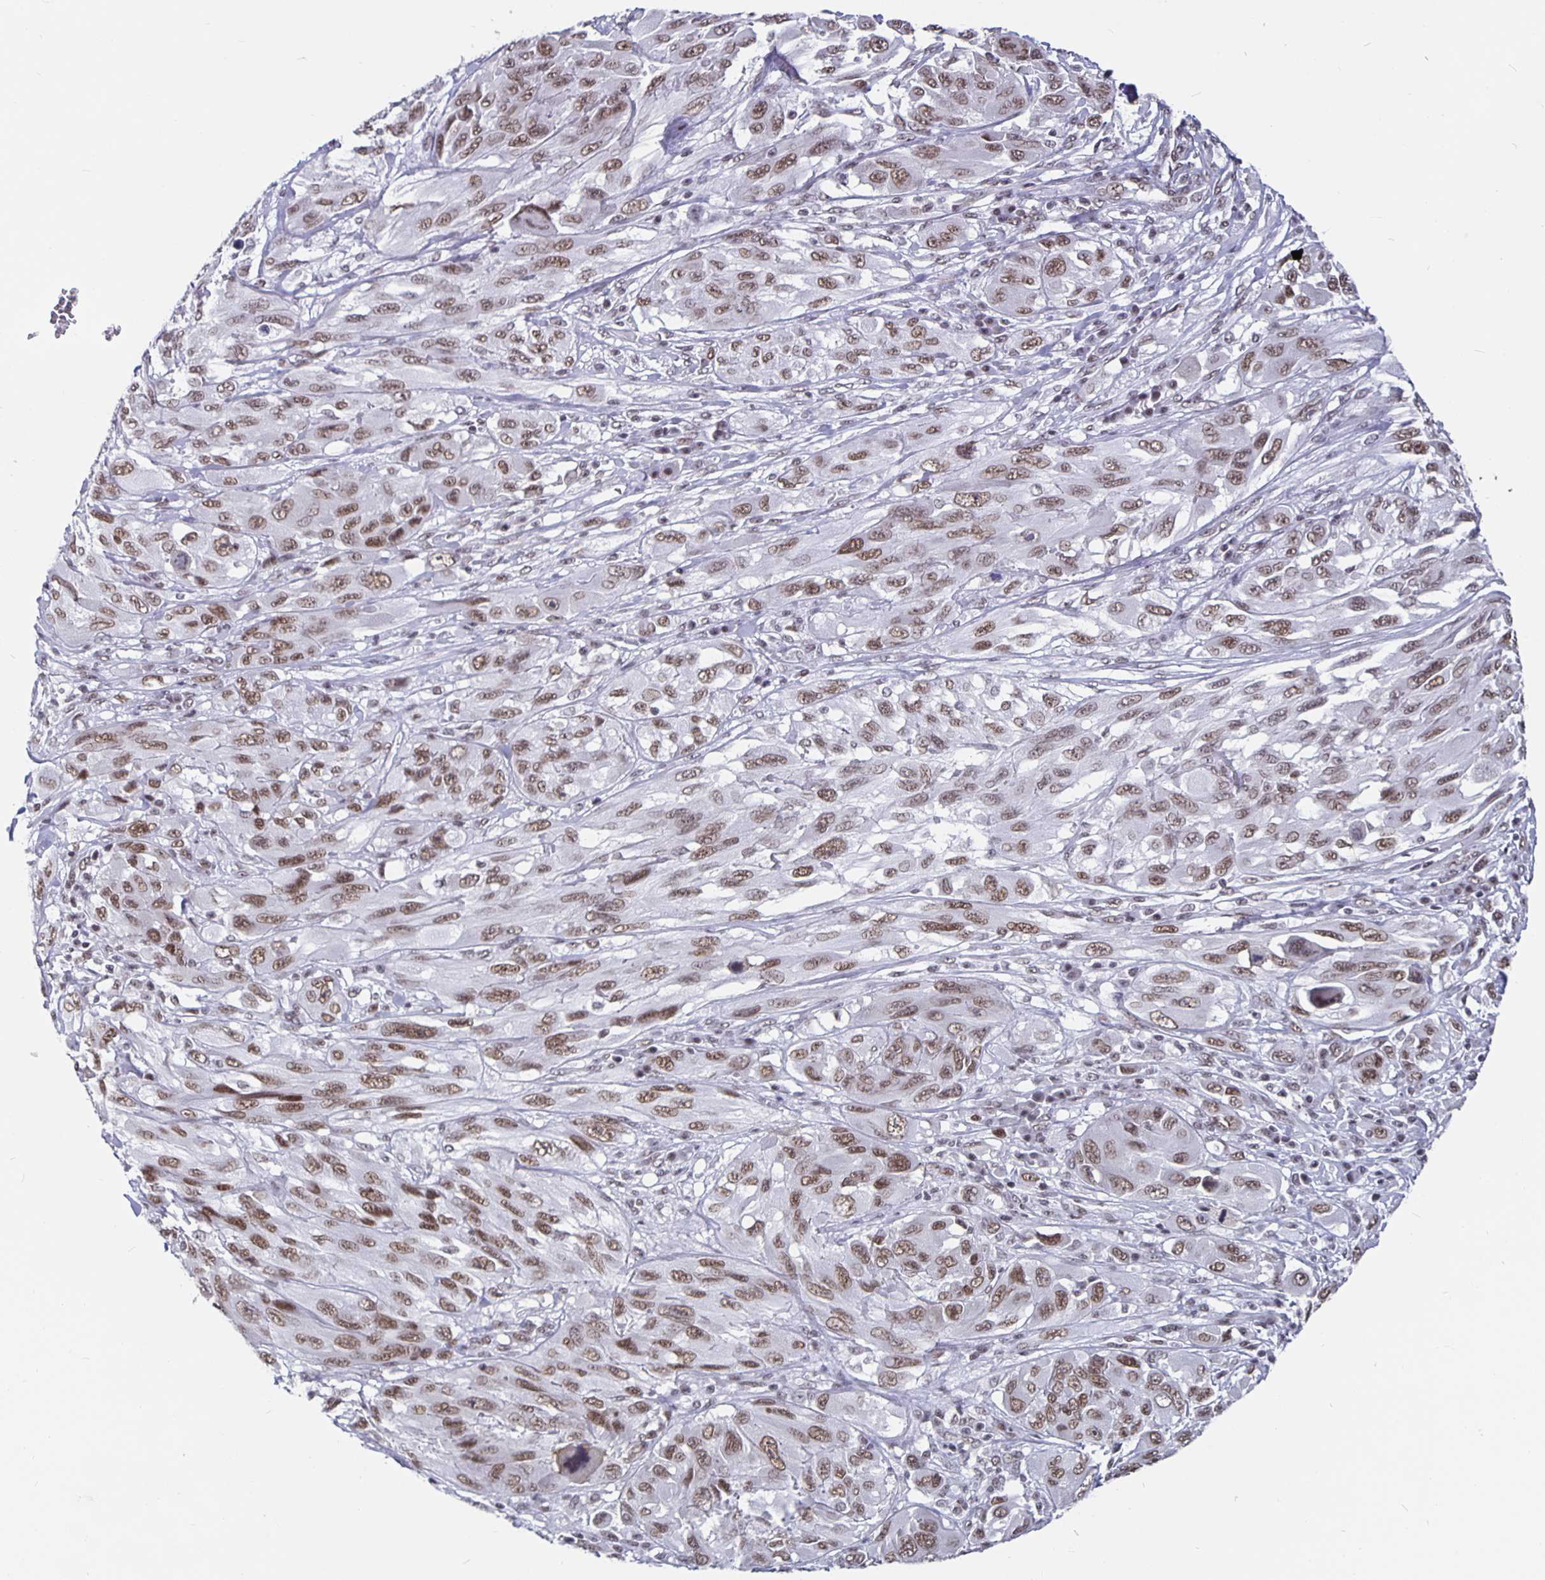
{"staining": {"intensity": "moderate", "quantity": ">75%", "location": "nuclear"}, "tissue": "melanoma", "cell_type": "Tumor cells", "image_type": "cancer", "snomed": [{"axis": "morphology", "description": "Malignant melanoma, NOS"}, {"axis": "topography", "description": "Skin"}], "caption": "Immunohistochemical staining of malignant melanoma displays medium levels of moderate nuclear protein staining in approximately >75% of tumor cells. (DAB (3,3'-diaminobenzidine) IHC, brown staining for protein, blue staining for nuclei).", "gene": "PBX2", "patient": {"sex": "female", "age": 91}}